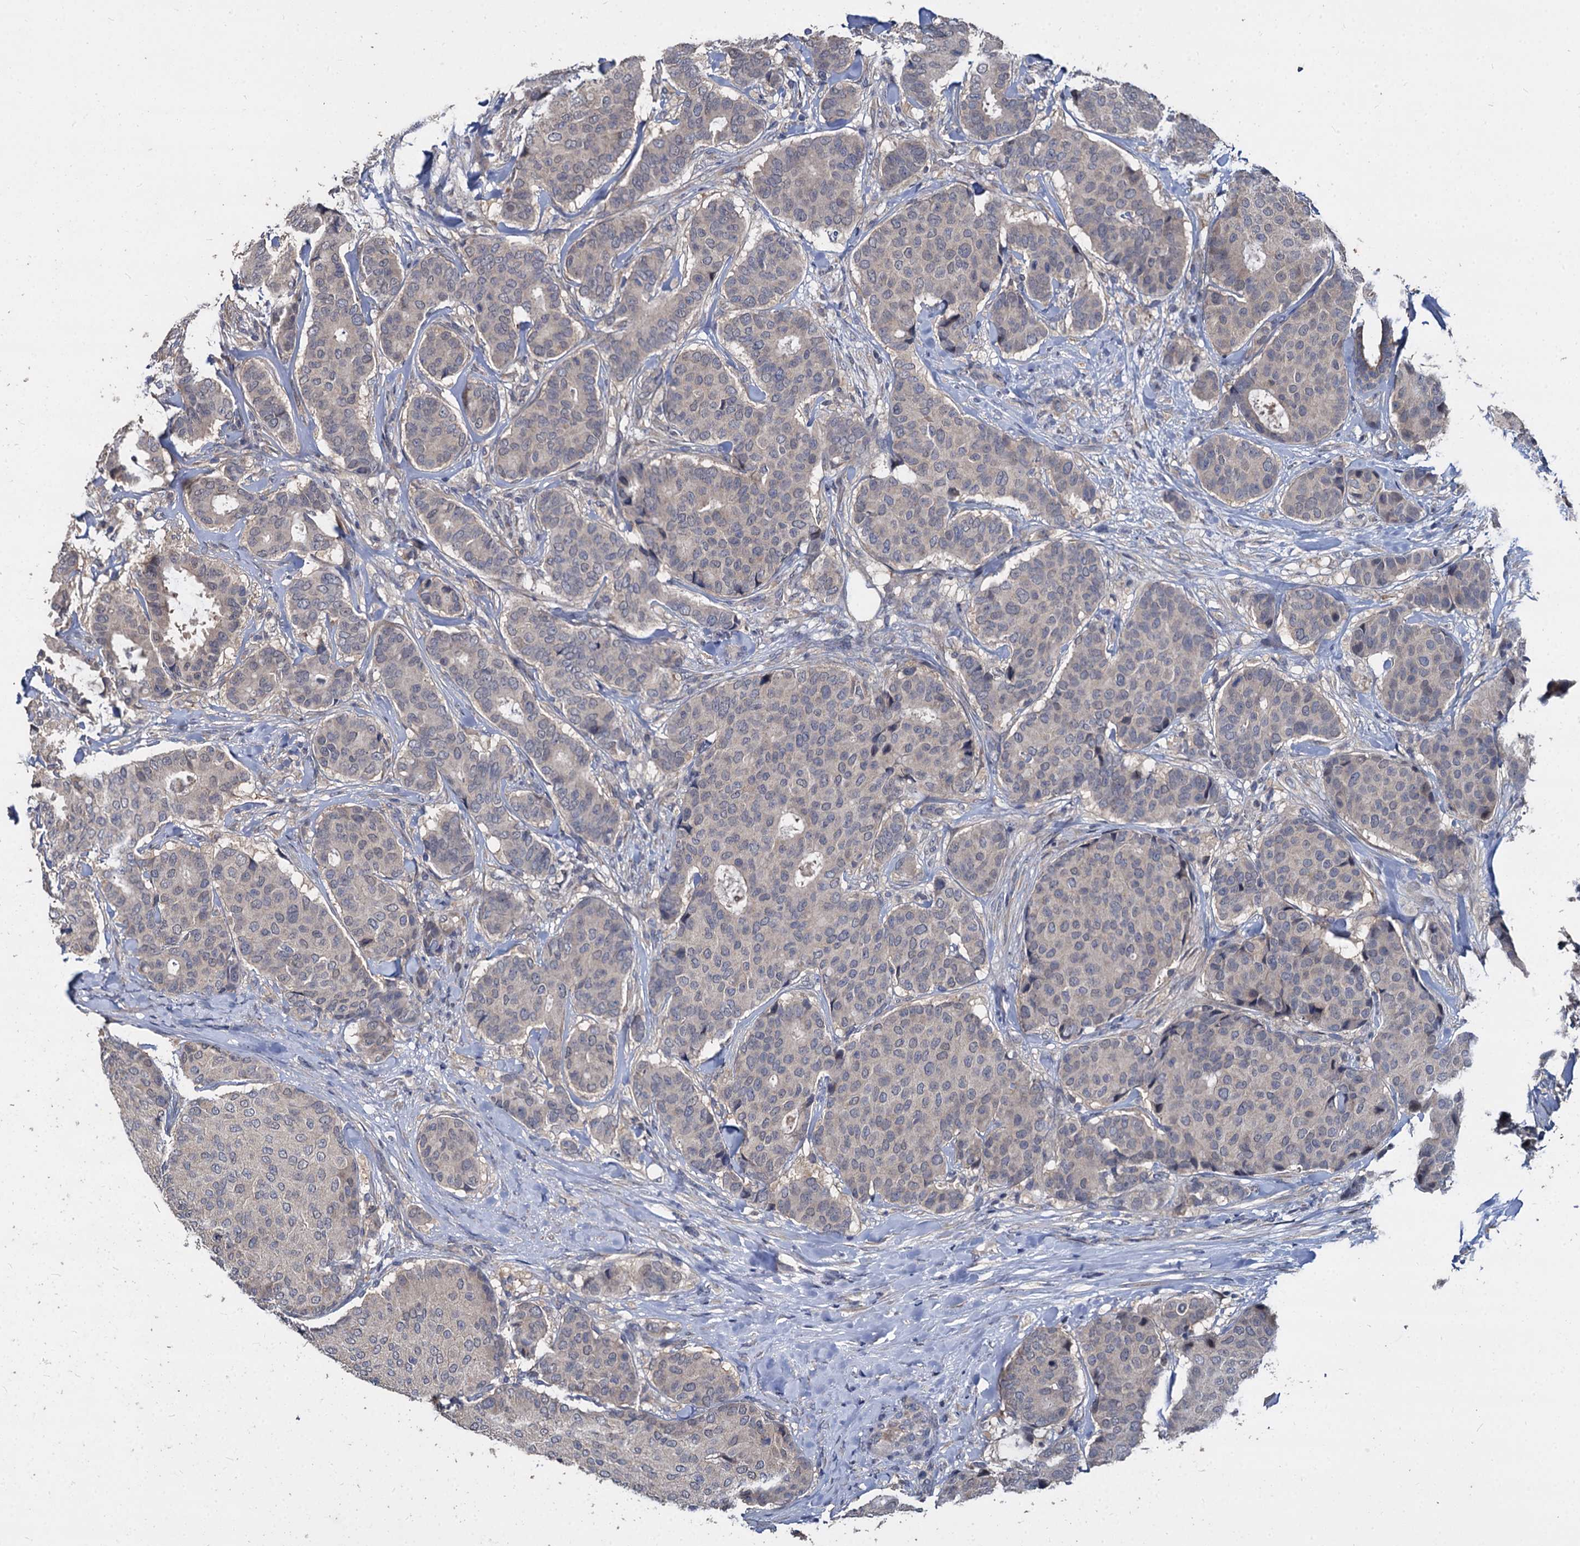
{"staining": {"intensity": "negative", "quantity": "none", "location": "none"}, "tissue": "breast cancer", "cell_type": "Tumor cells", "image_type": "cancer", "snomed": [{"axis": "morphology", "description": "Duct carcinoma"}, {"axis": "topography", "description": "Breast"}], "caption": "Protein analysis of breast intraductal carcinoma shows no significant expression in tumor cells. The staining is performed using DAB brown chromogen with nuclei counter-stained in using hematoxylin.", "gene": "CCDC184", "patient": {"sex": "female", "age": 75}}